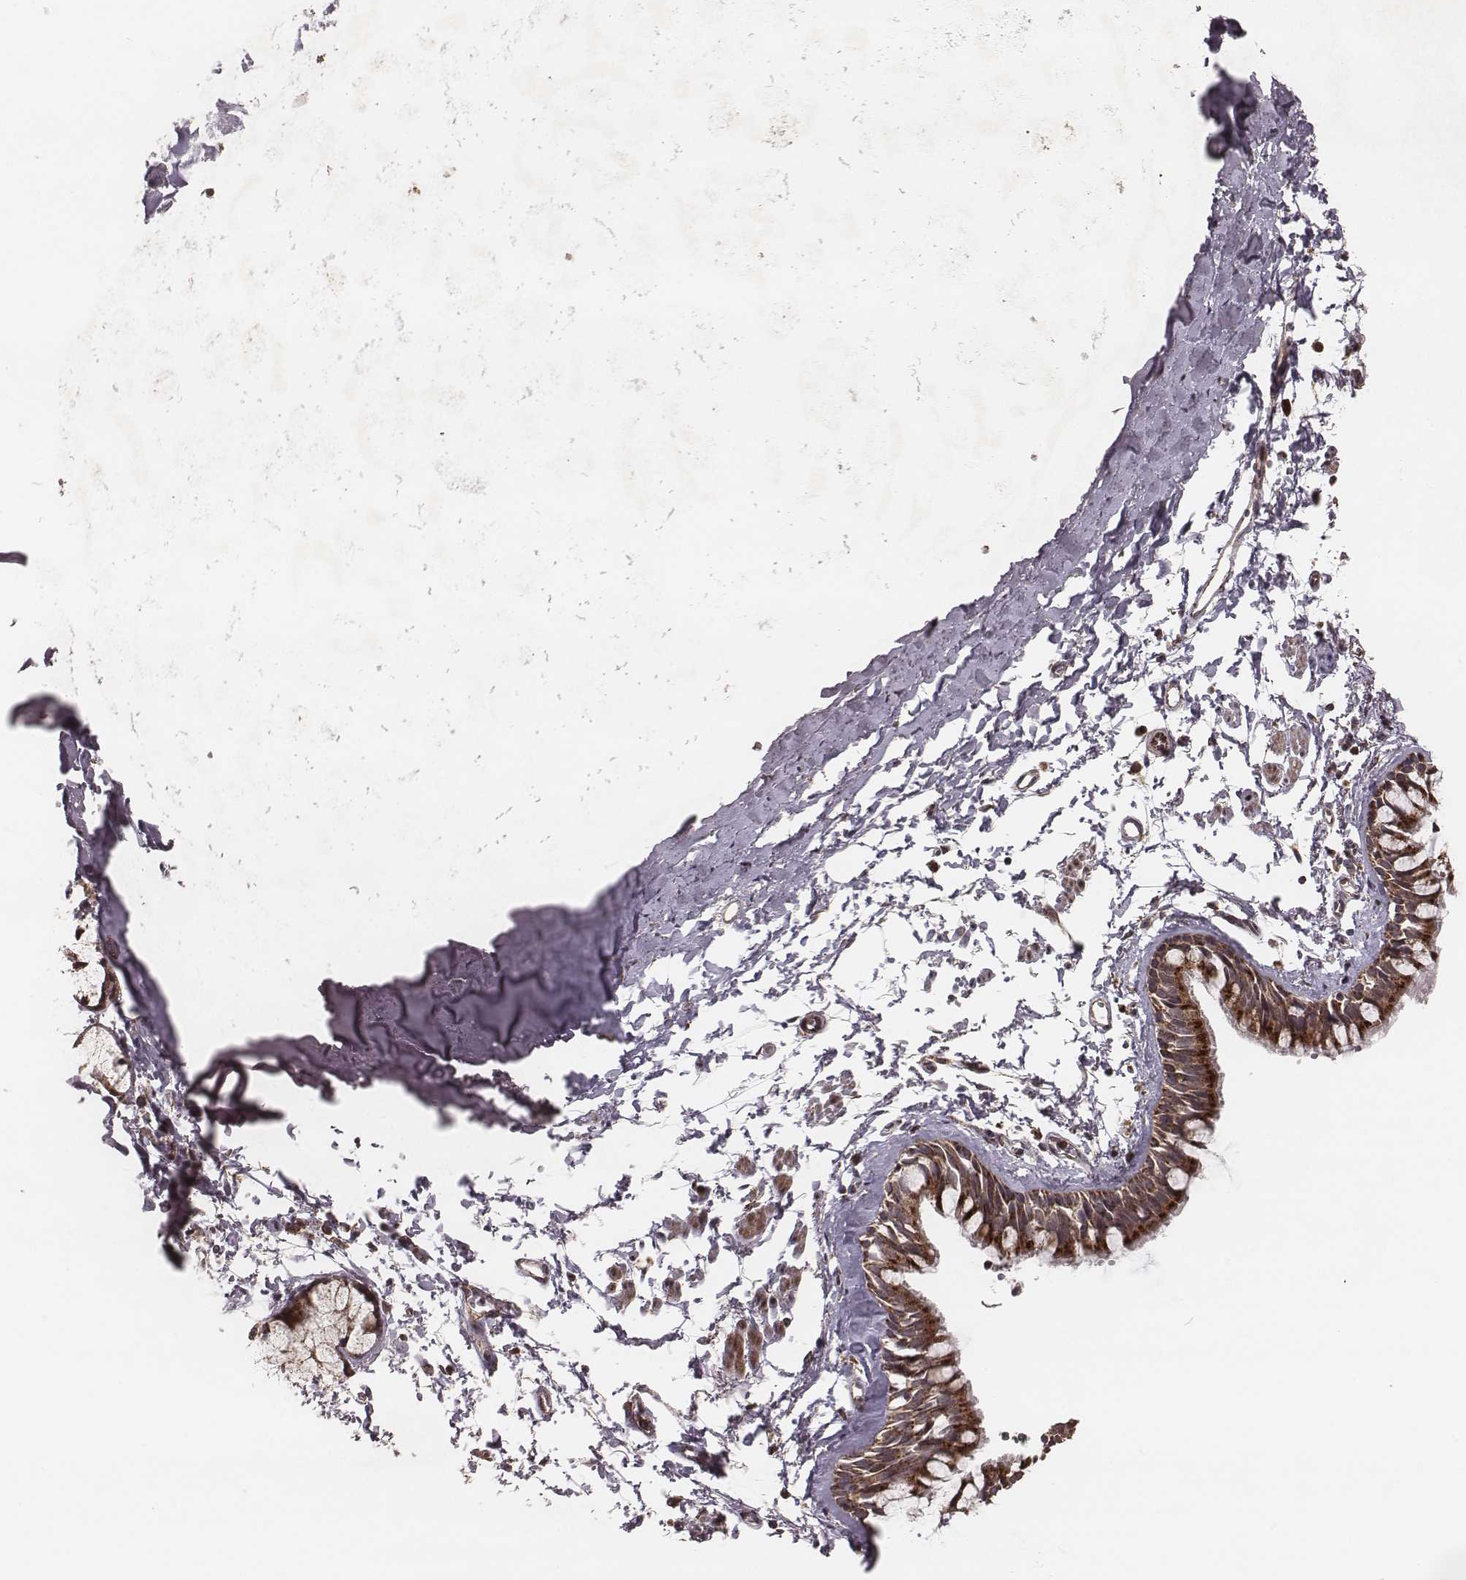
{"staining": {"intensity": "moderate", "quantity": ">75%", "location": "cytoplasmic/membranous"}, "tissue": "bronchus", "cell_type": "Respiratory epithelial cells", "image_type": "normal", "snomed": [{"axis": "morphology", "description": "Normal tissue, NOS"}, {"axis": "topography", "description": "Cartilage tissue"}, {"axis": "topography", "description": "Bronchus"}], "caption": "Immunohistochemical staining of unremarkable bronchus shows medium levels of moderate cytoplasmic/membranous positivity in approximately >75% of respiratory epithelial cells. The staining is performed using DAB (3,3'-diaminobenzidine) brown chromogen to label protein expression. The nuclei are counter-stained blue using hematoxylin.", "gene": "ZDHHC21", "patient": {"sex": "female", "age": 59}}